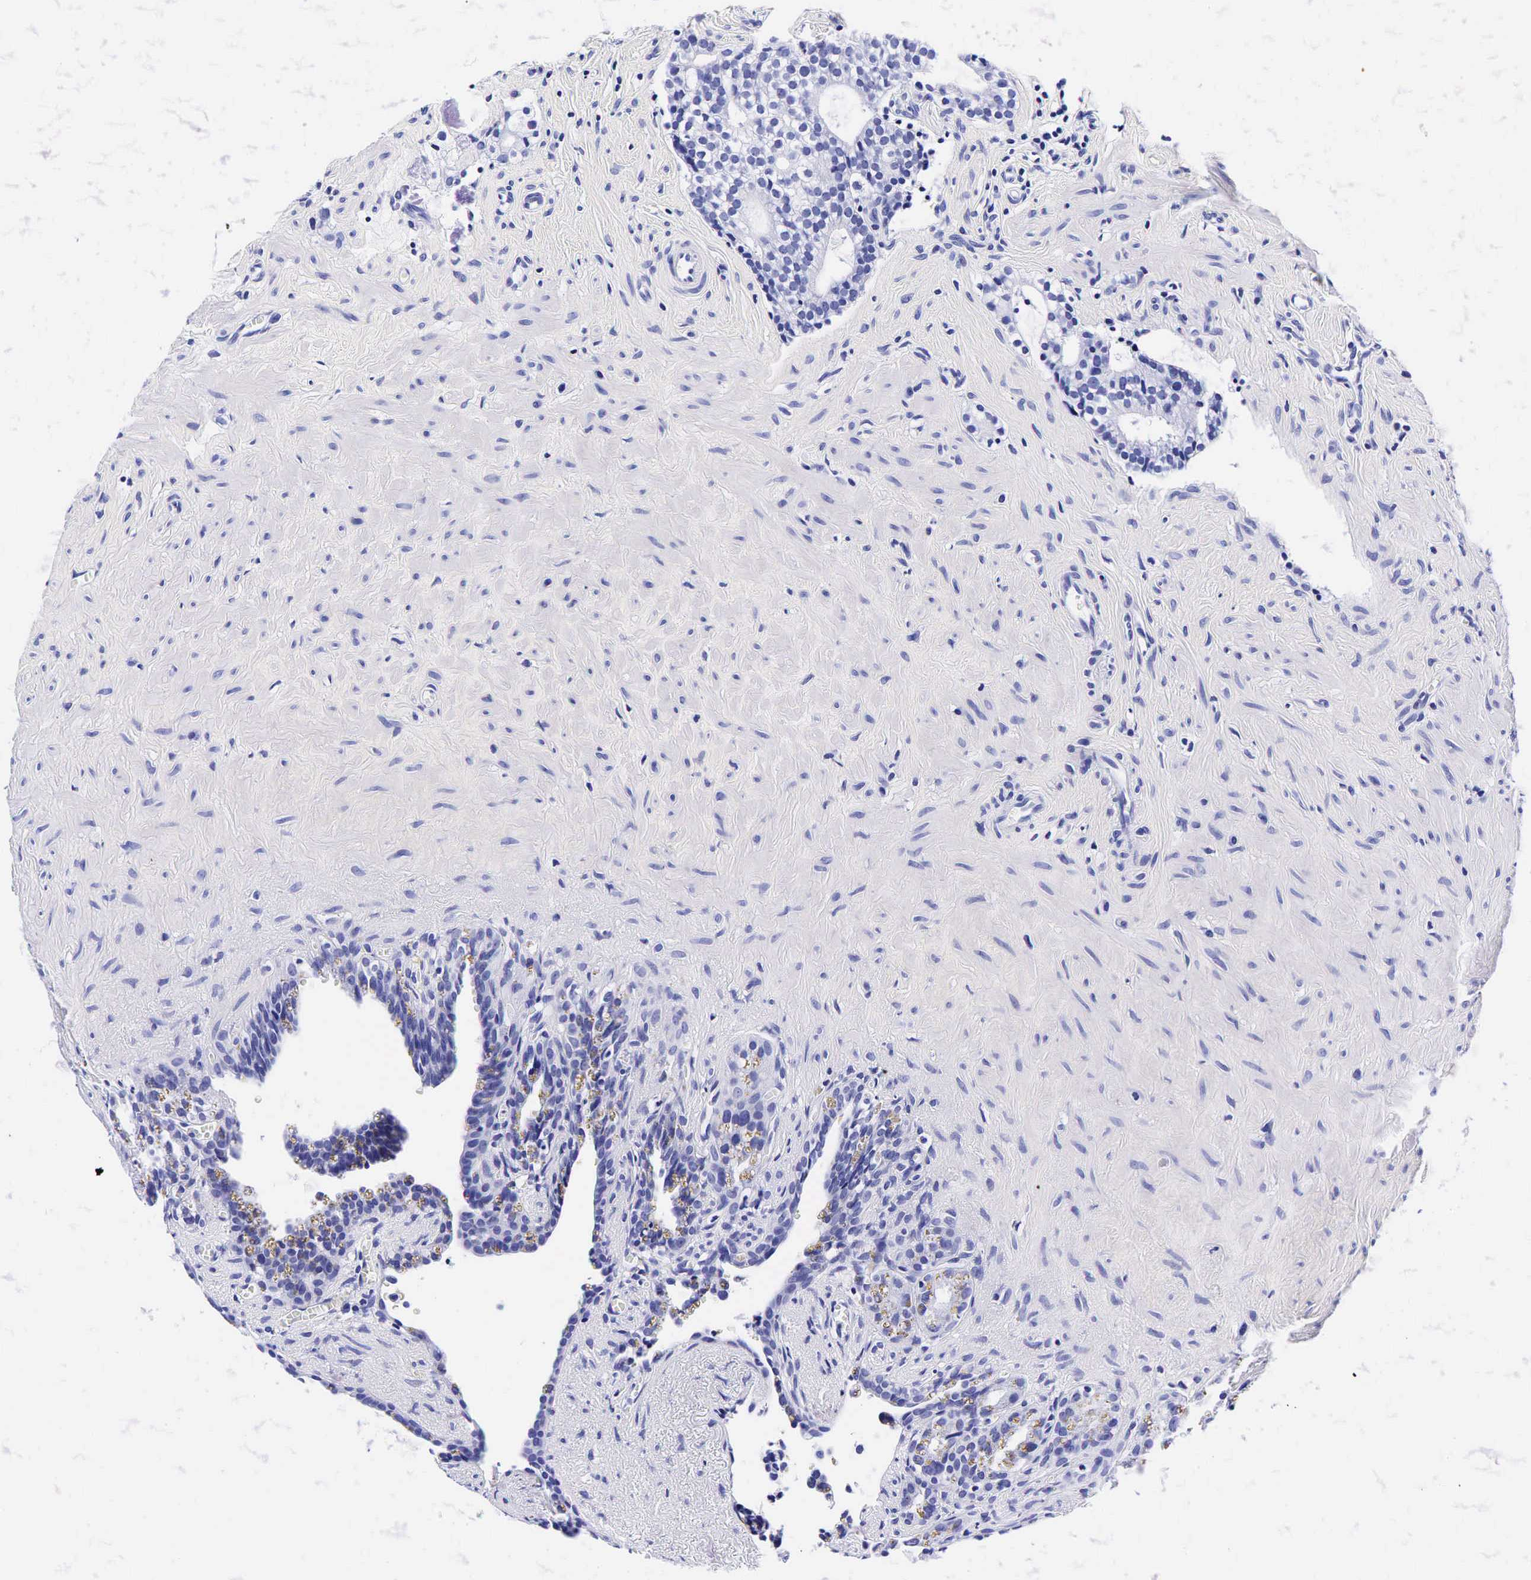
{"staining": {"intensity": "negative", "quantity": "none", "location": "none"}, "tissue": "seminal vesicle", "cell_type": "Glandular cells", "image_type": "normal", "snomed": [{"axis": "morphology", "description": "Normal tissue, NOS"}, {"axis": "topography", "description": "Seminal veicle"}], "caption": "High power microscopy micrograph of an immunohistochemistry (IHC) histopathology image of benign seminal vesicle, revealing no significant staining in glandular cells. (Brightfield microscopy of DAB (3,3'-diaminobenzidine) IHC at high magnification).", "gene": "GCG", "patient": {"sex": "male", "age": 60}}